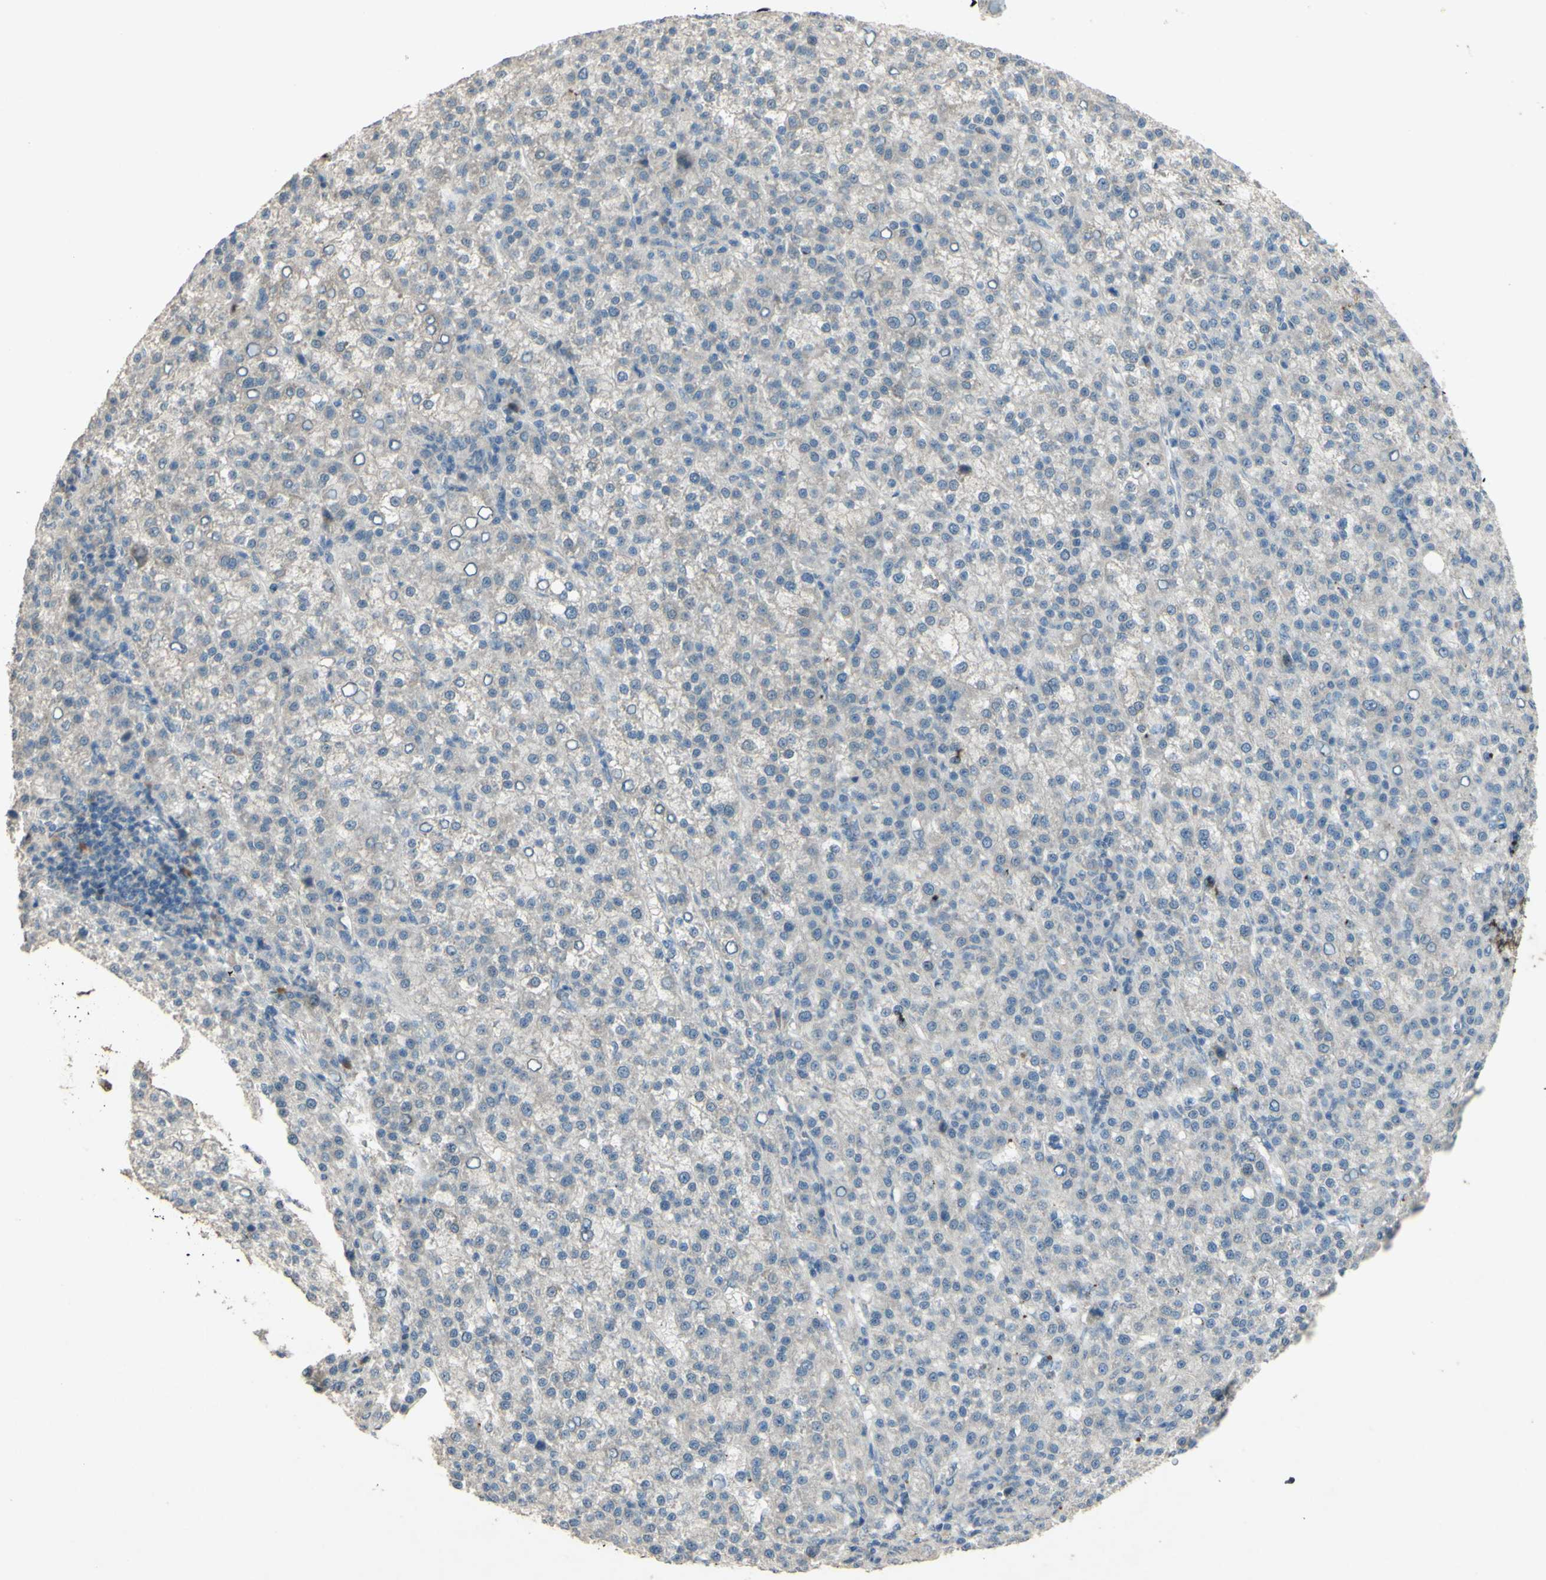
{"staining": {"intensity": "negative", "quantity": "none", "location": "none"}, "tissue": "liver cancer", "cell_type": "Tumor cells", "image_type": "cancer", "snomed": [{"axis": "morphology", "description": "Carcinoma, Hepatocellular, NOS"}, {"axis": "topography", "description": "Liver"}], "caption": "Histopathology image shows no significant protein positivity in tumor cells of hepatocellular carcinoma (liver).", "gene": "TIMM21", "patient": {"sex": "female", "age": 58}}